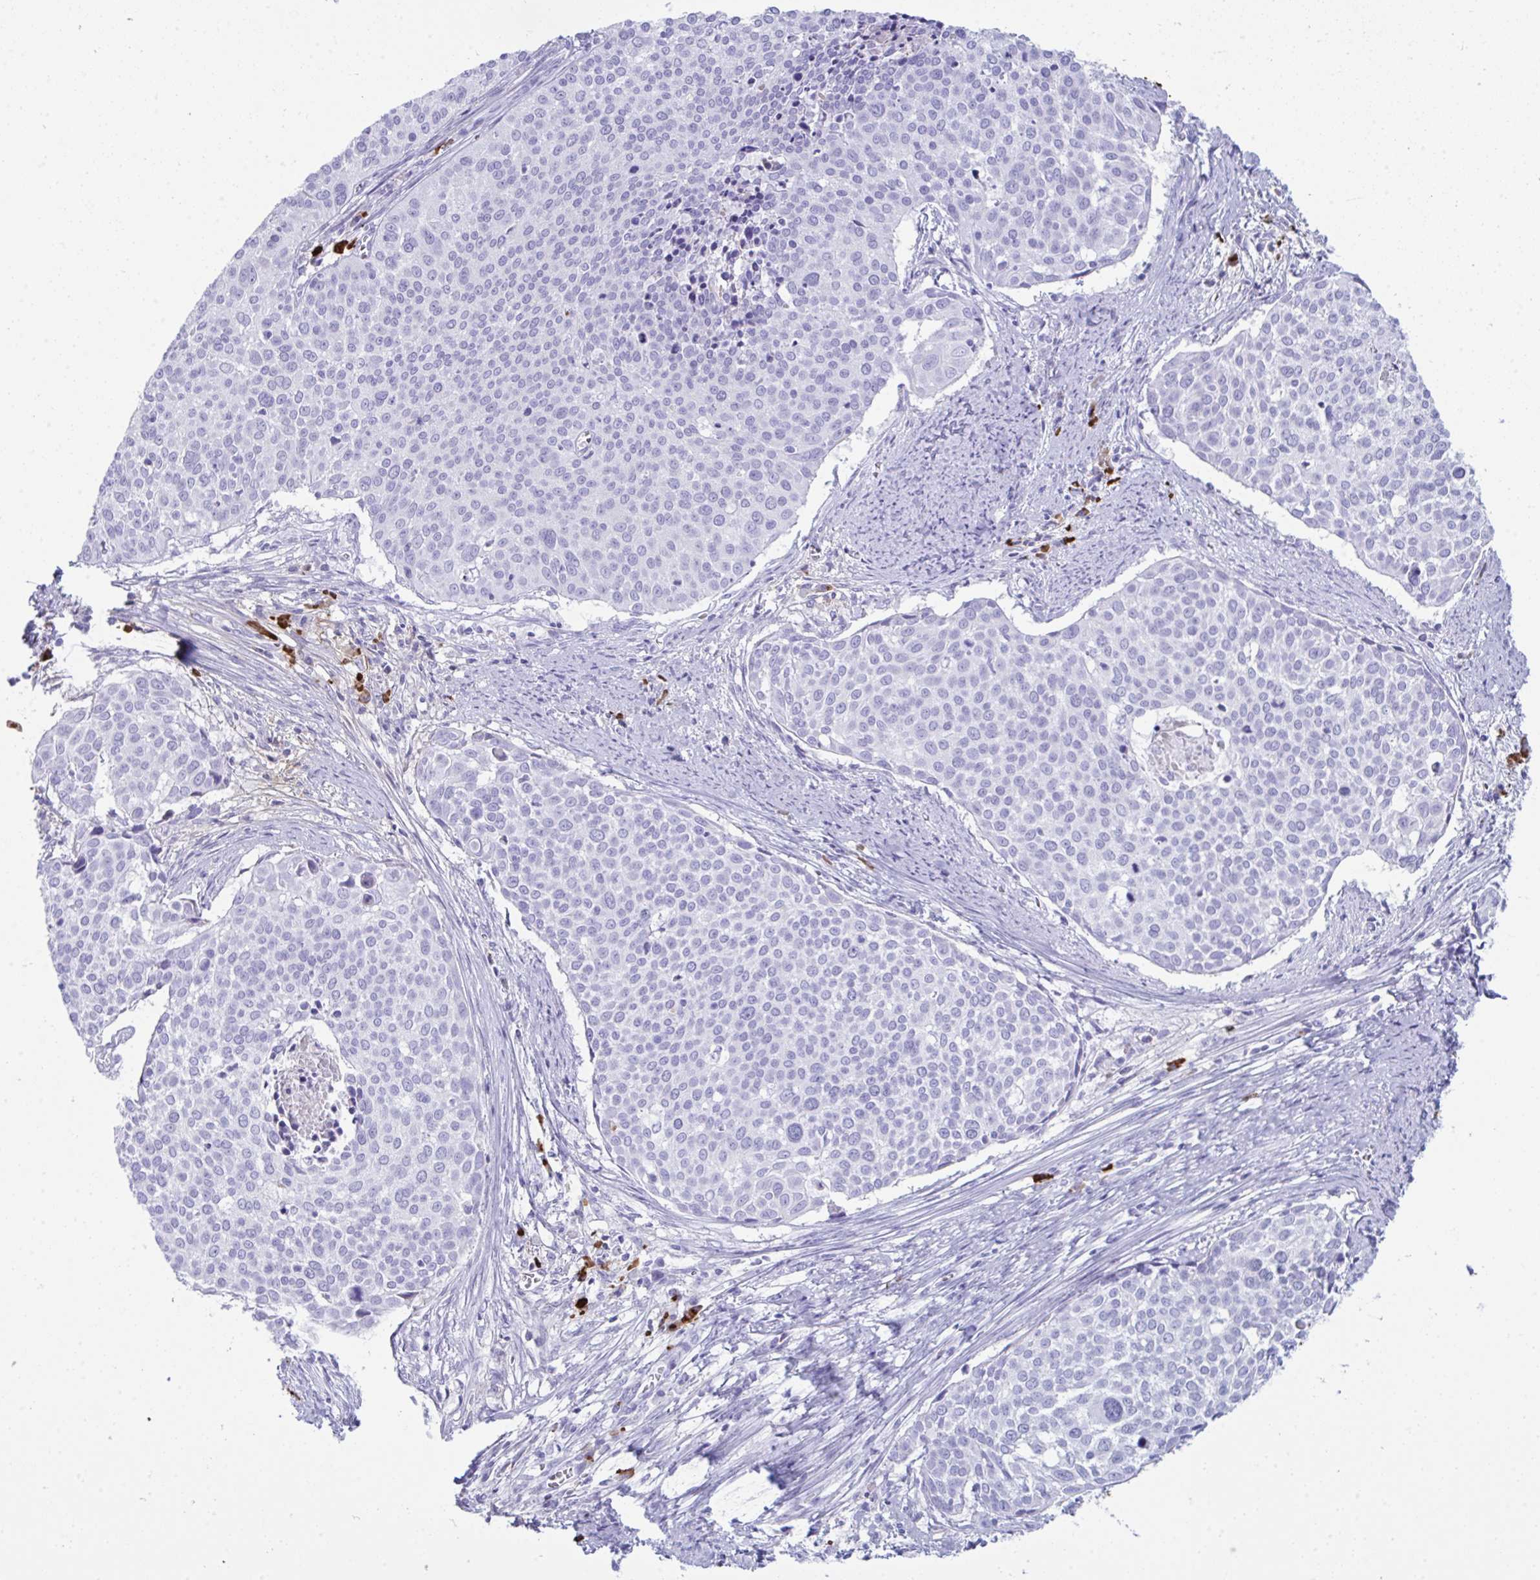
{"staining": {"intensity": "negative", "quantity": "none", "location": "none"}, "tissue": "cervical cancer", "cell_type": "Tumor cells", "image_type": "cancer", "snomed": [{"axis": "morphology", "description": "Squamous cell carcinoma, NOS"}, {"axis": "topography", "description": "Cervix"}], "caption": "DAB (3,3'-diaminobenzidine) immunohistochemical staining of human squamous cell carcinoma (cervical) exhibits no significant staining in tumor cells.", "gene": "JCHAIN", "patient": {"sex": "female", "age": 39}}